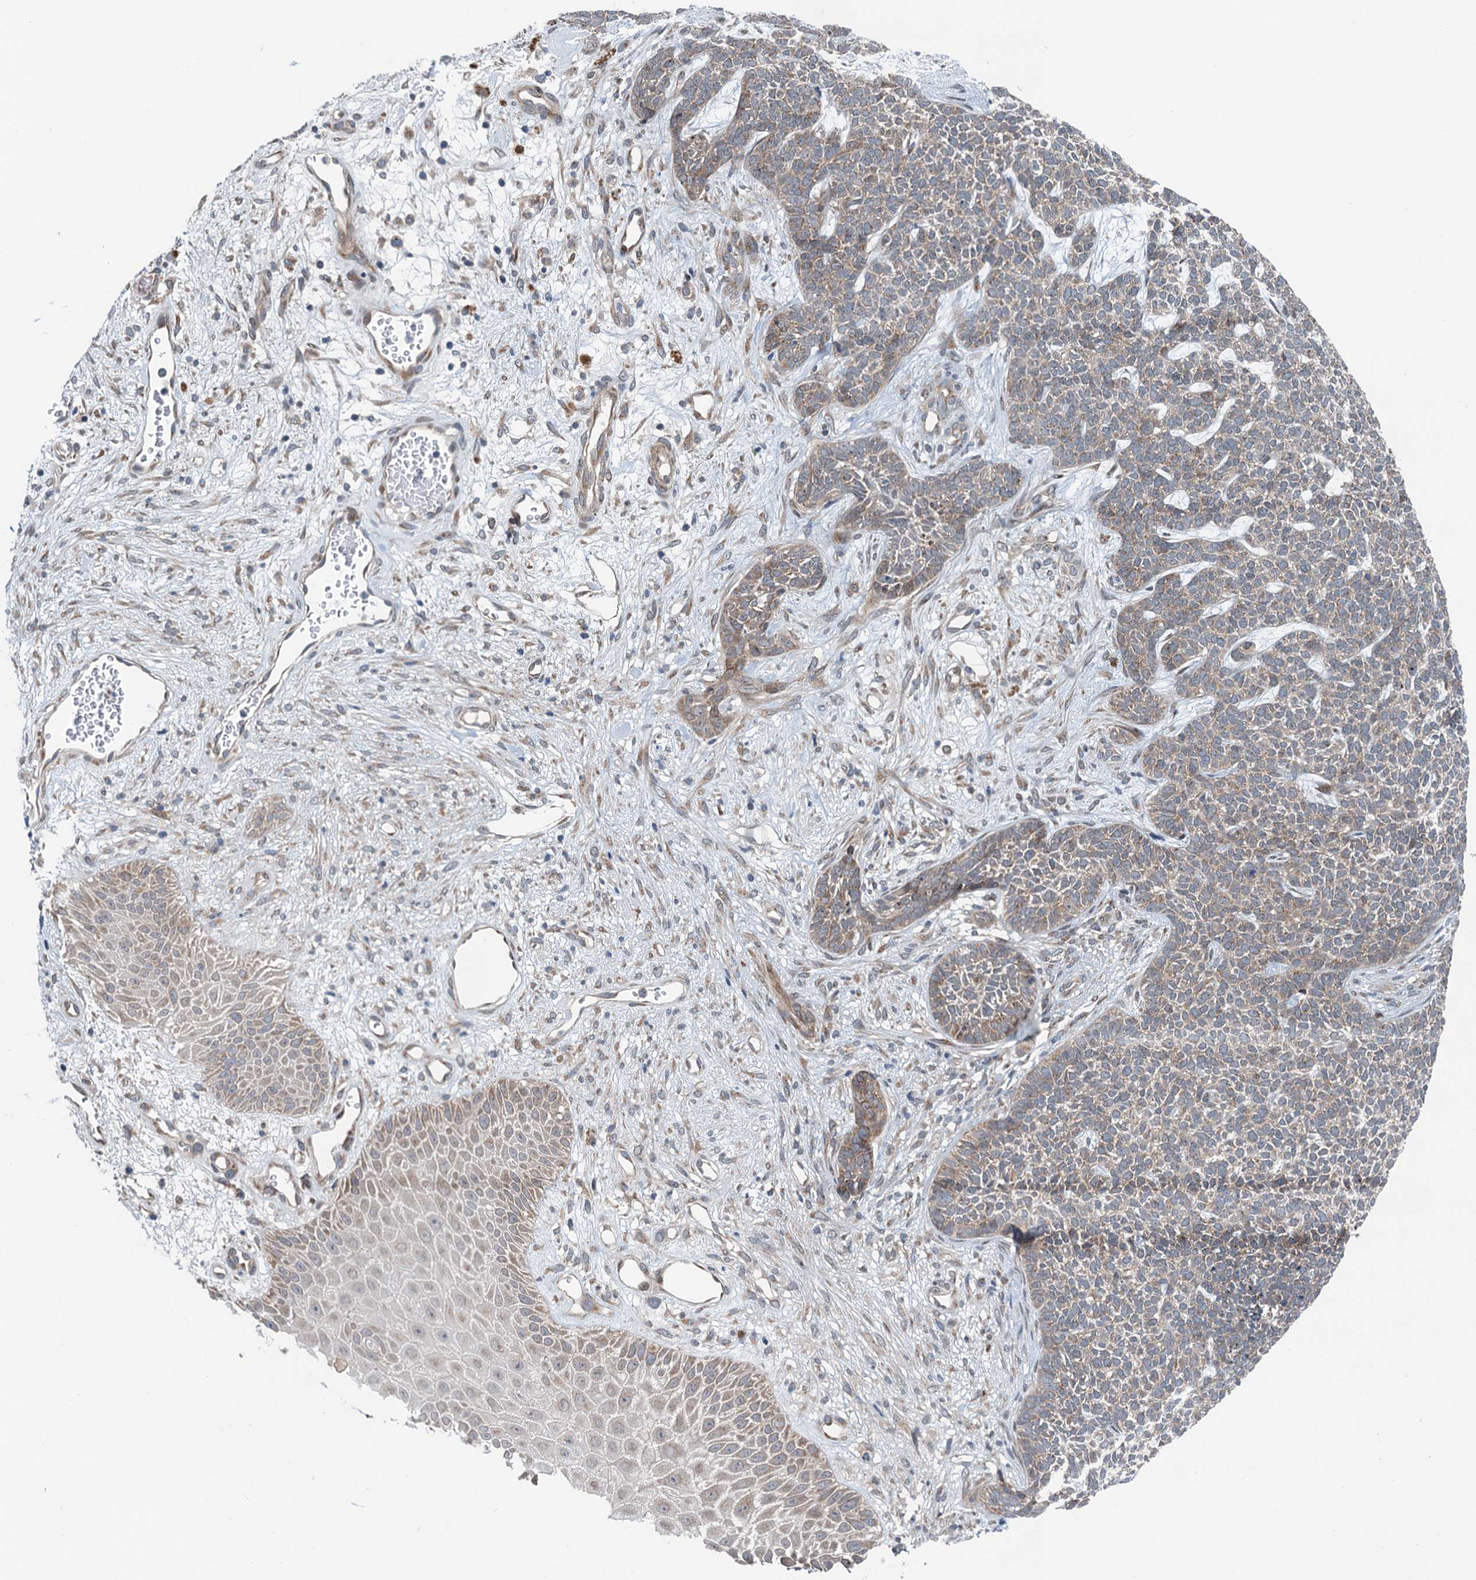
{"staining": {"intensity": "weak", "quantity": "25%-75%", "location": "cytoplasmic/membranous"}, "tissue": "skin cancer", "cell_type": "Tumor cells", "image_type": "cancer", "snomed": [{"axis": "morphology", "description": "Basal cell carcinoma"}, {"axis": "topography", "description": "Skin"}], "caption": "Weak cytoplasmic/membranous protein positivity is identified in about 25%-75% of tumor cells in skin basal cell carcinoma. Nuclei are stained in blue.", "gene": "DYNC2I2", "patient": {"sex": "female", "age": 84}}